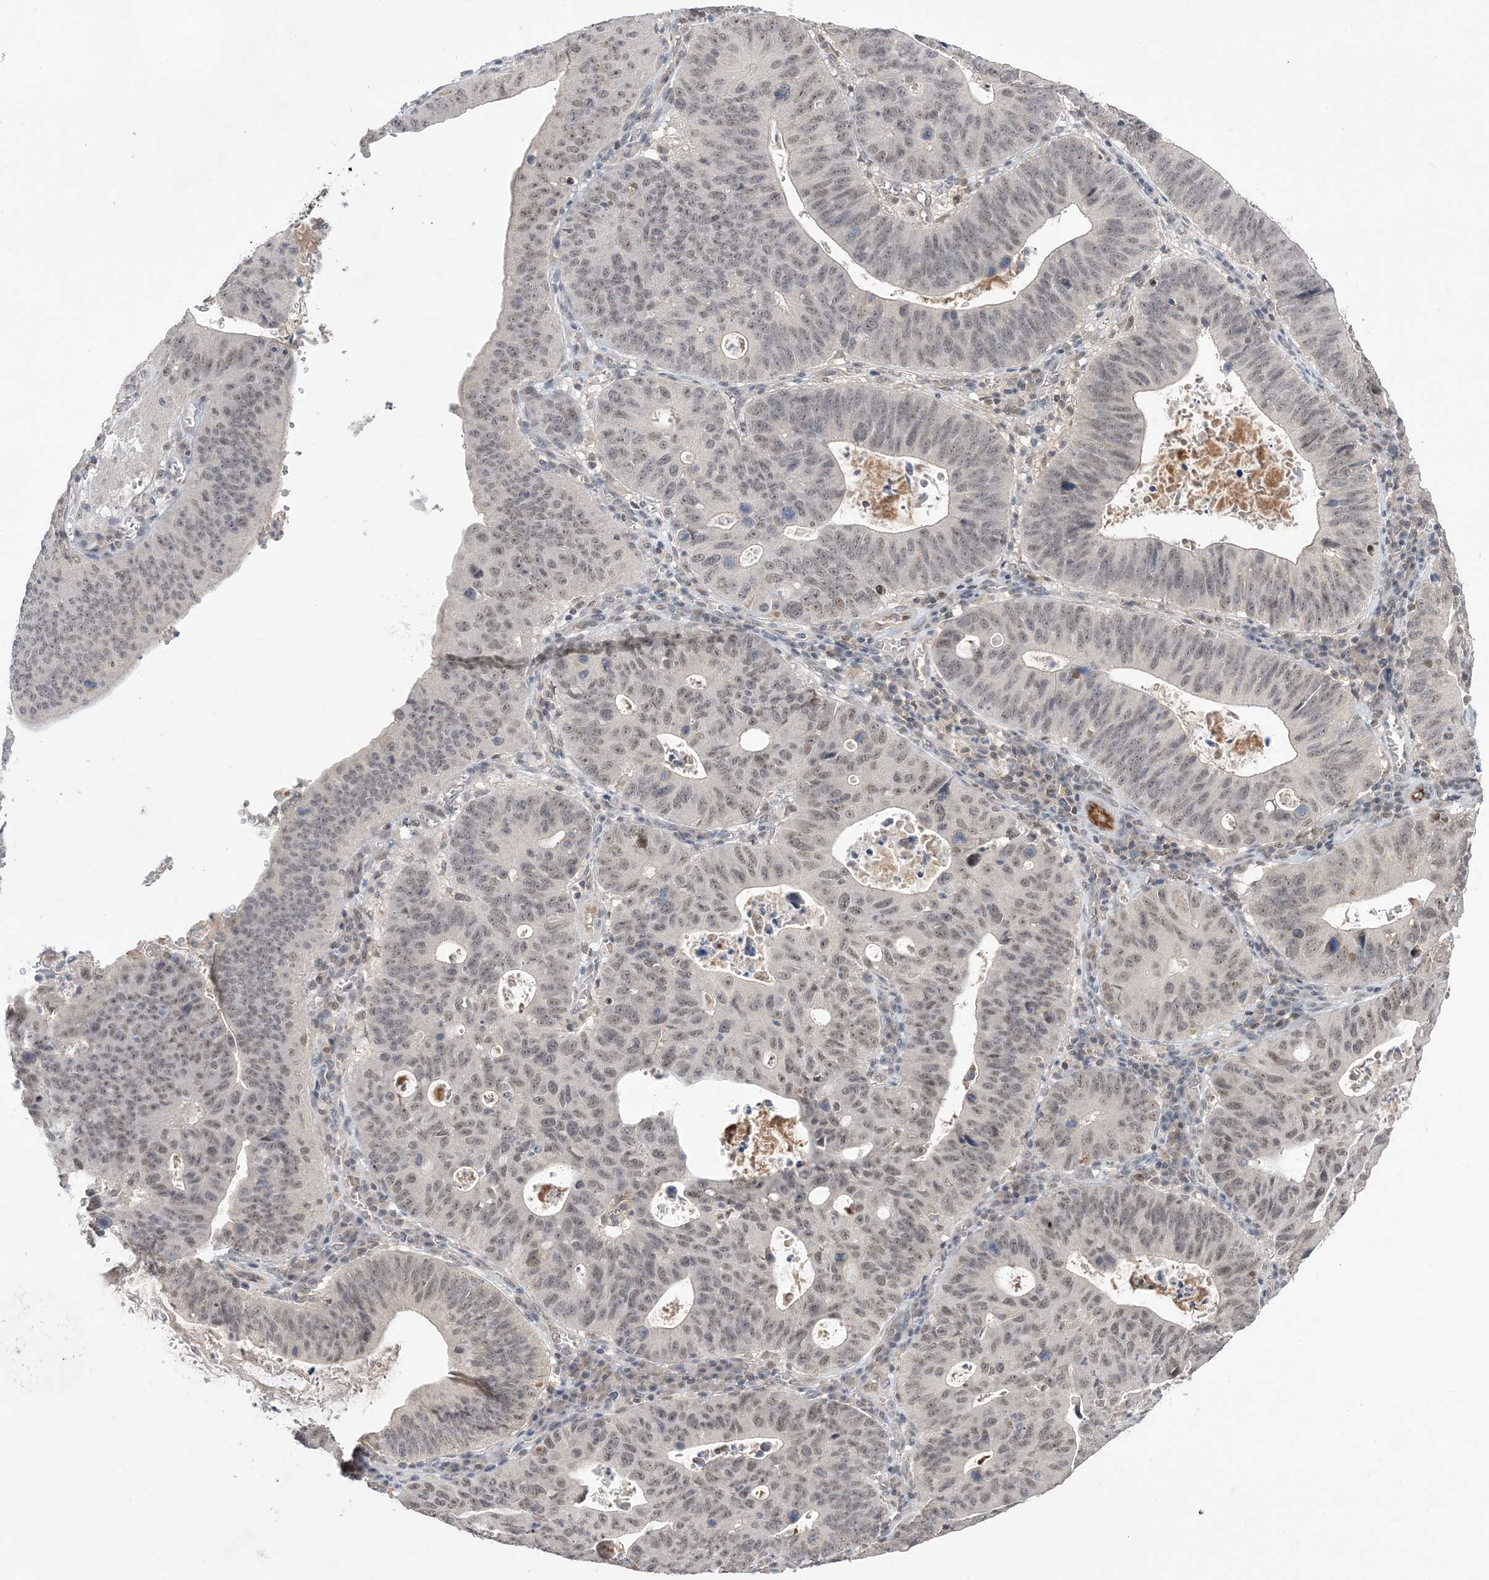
{"staining": {"intensity": "weak", "quantity": "25%-75%", "location": "nuclear"}, "tissue": "stomach cancer", "cell_type": "Tumor cells", "image_type": "cancer", "snomed": [{"axis": "morphology", "description": "Adenocarcinoma, NOS"}, {"axis": "topography", "description": "Stomach"}], "caption": "A brown stain labels weak nuclear staining of a protein in stomach cancer (adenocarcinoma) tumor cells. (DAB = brown stain, brightfield microscopy at high magnification).", "gene": "TMEM132B", "patient": {"sex": "male", "age": 59}}